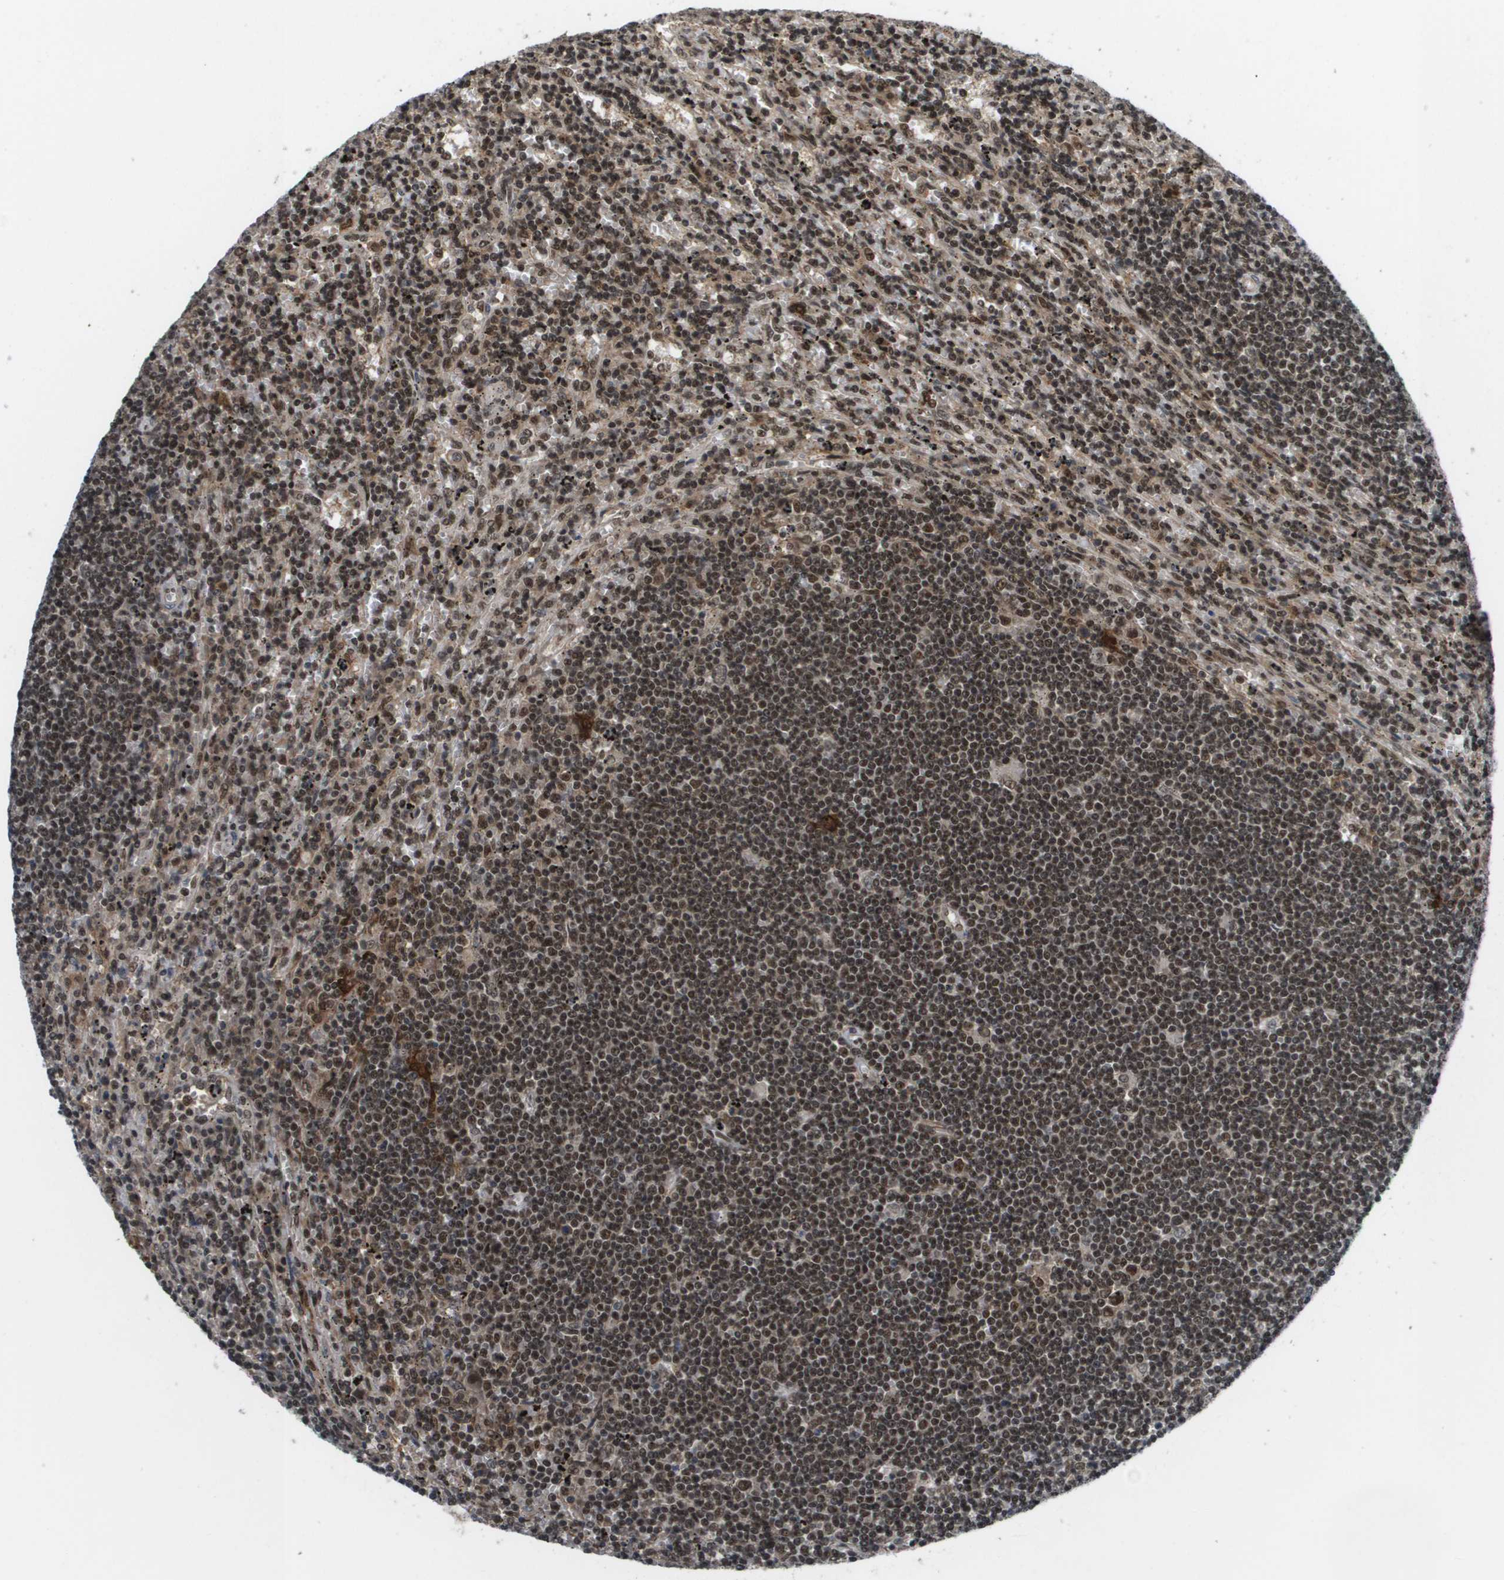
{"staining": {"intensity": "moderate", "quantity": "25%-75%", "location": "nuclear"}, "tissue": "lymphoma", "cell_type": "Tumor cells", "image_type": "cancer", "snomed": [{"axis": "morphology", "description": "Malignant lymphoma, non-Hodgkin's type, Low grade"}, {"axis": "topography", "description": "Spleen"}], "caption": "Immunohistochemistry (IHC) (DAB (3,3'-diaminobenzidine)) staining of human low-grade malignant lymphoma, non-Hodgkin's type demonstrates moderate nuclear protein positivity in about 25%-75% of tumor cells.", "gene": "PRCC", "patient": {"sex": "male", "age": 76}}